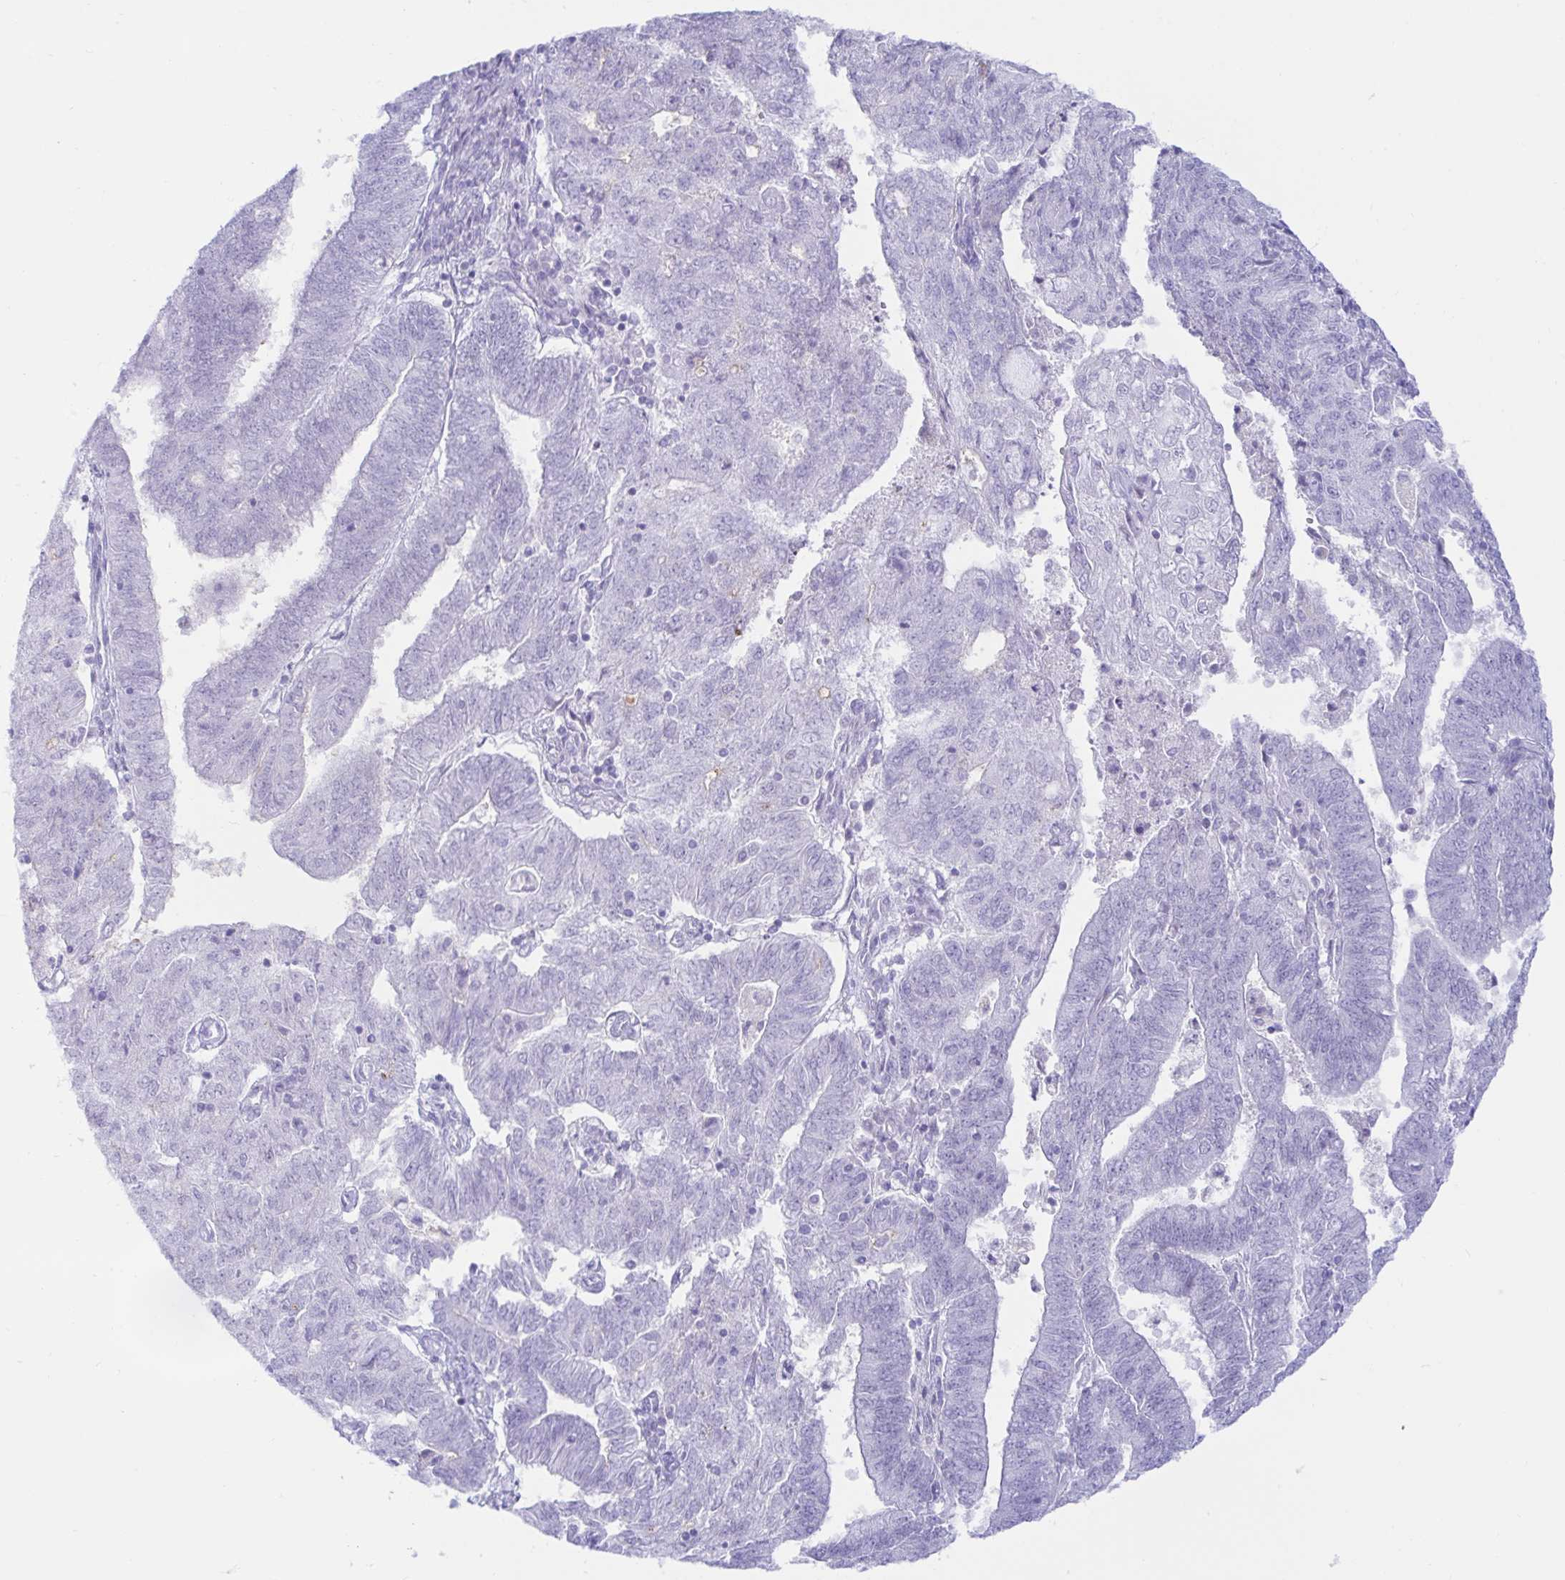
{"staining": {"intensity": "negative", "quantity": "none", "location": "none"}, "tissue": "endometrial cancer", "cell_type": "Tumor cells", "image_type": "cancer", "snomed": [{"axis": "morphology", "description": "Adenocarcinoma, NOS"}, {"axis": "topography", "description": "Endometrium"}], "caption": "Tumor cells show no significant staining in endometrial cancer (adenocarcinoma).", "gene": "BEST1", "patient": {"sex": "female", "age": 82}}